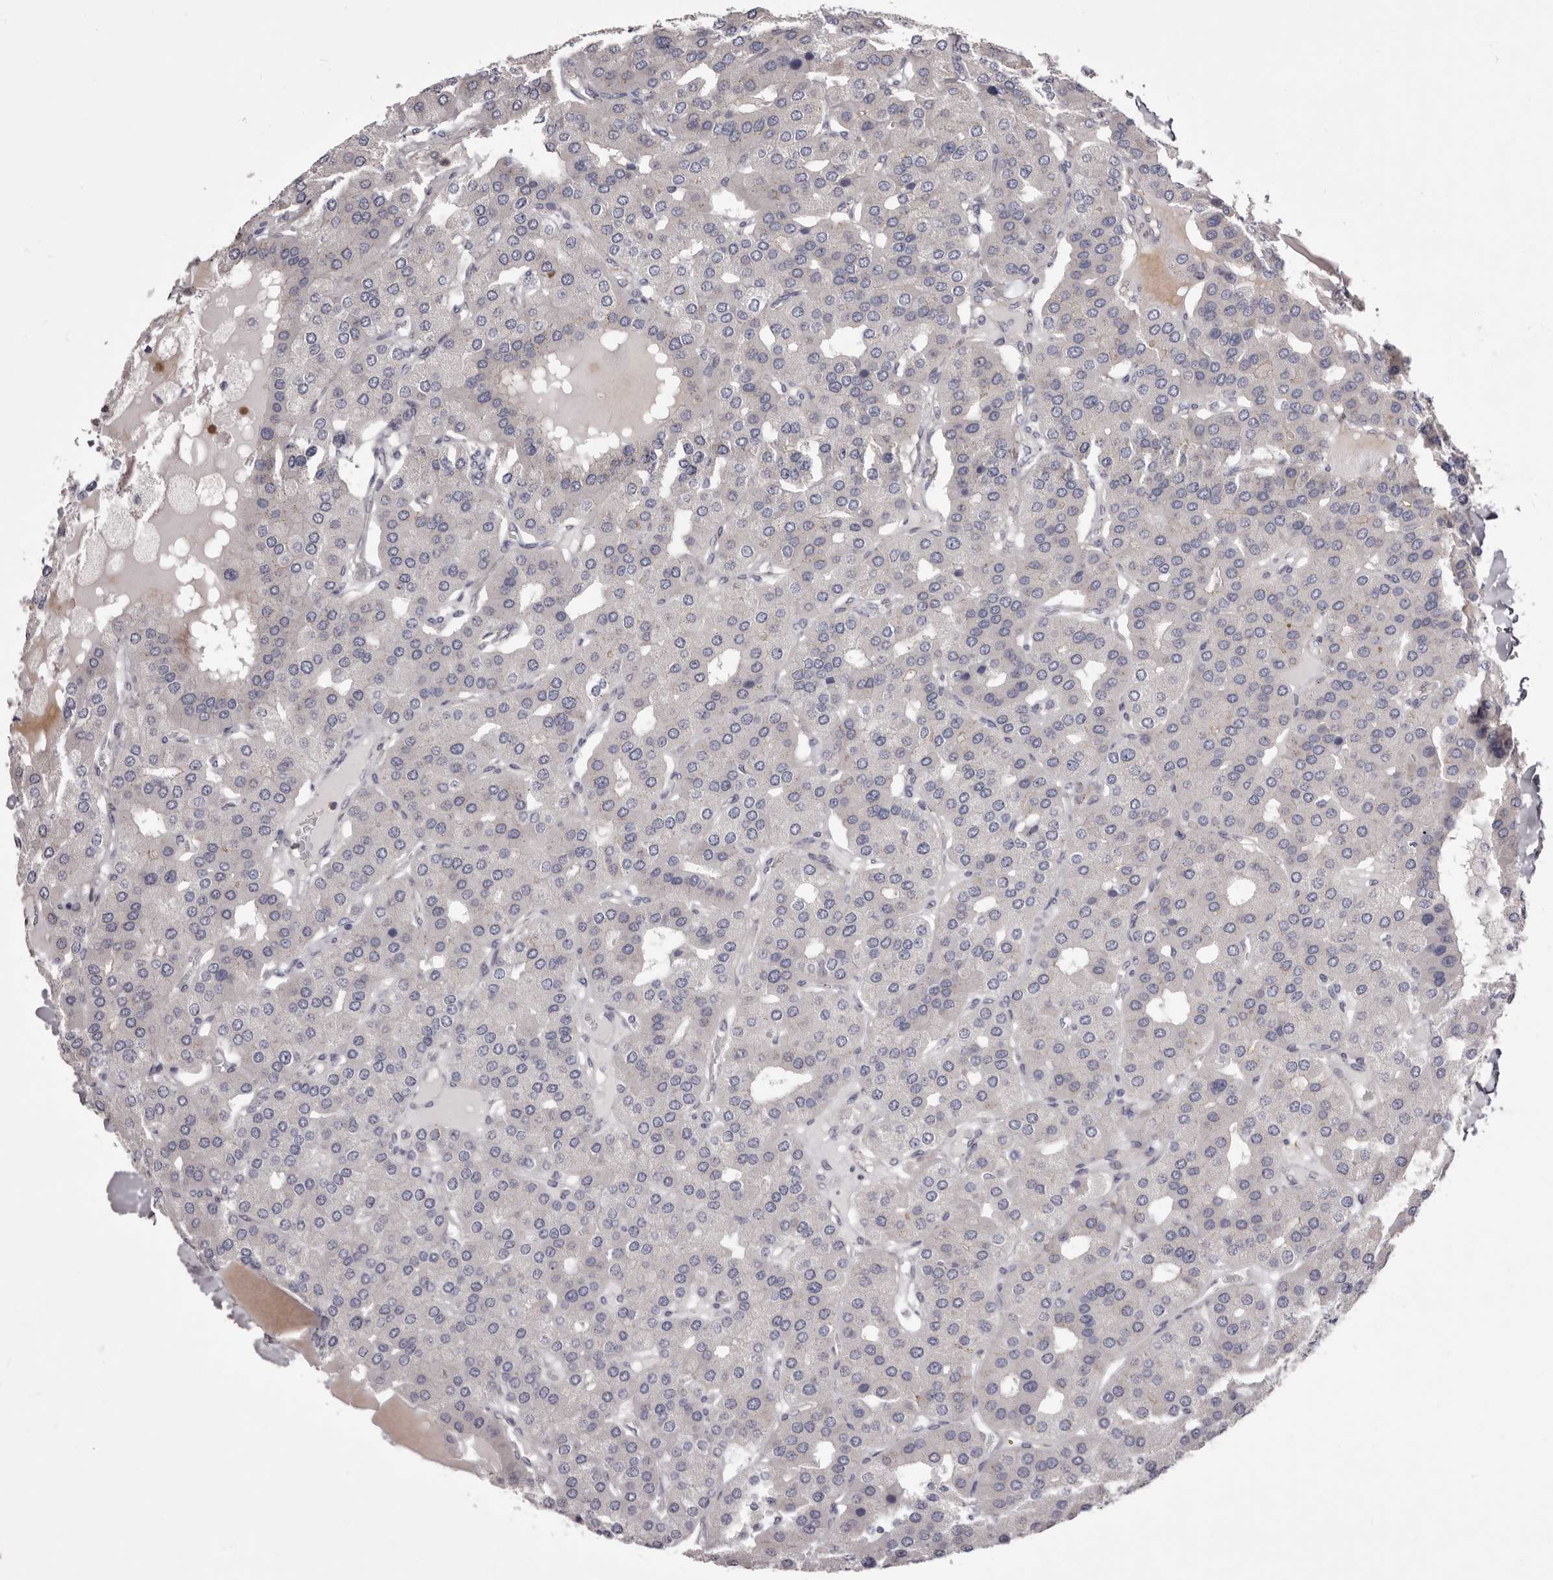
{"staining": {"intensity": "negative", "quantity": "none", "location": "none"}, "tissue": "parathyroid gland", "cell_type": "Glandular cells", "image_type": "normal", "snomed": [{"axis": "morphology", "description": "Normal tissue, NOS"}, {"axis": "morphology", "description": "Adenoma, NOS"}, {"axis": "topography", "description": "Parathyroid gland"}], "caption": "This image is of benign parathyroid gland stained with immunohistochemistry (IHC) to label a protein in brown with the nuclei are counter-stained blue. There is no staining in glandular cells. (DAB (3,3'-diaminobenzidine) IHC with hematoxylin counter stain).", "gene": "PEG10", "patient": {"sex": "female", "age": 86}}